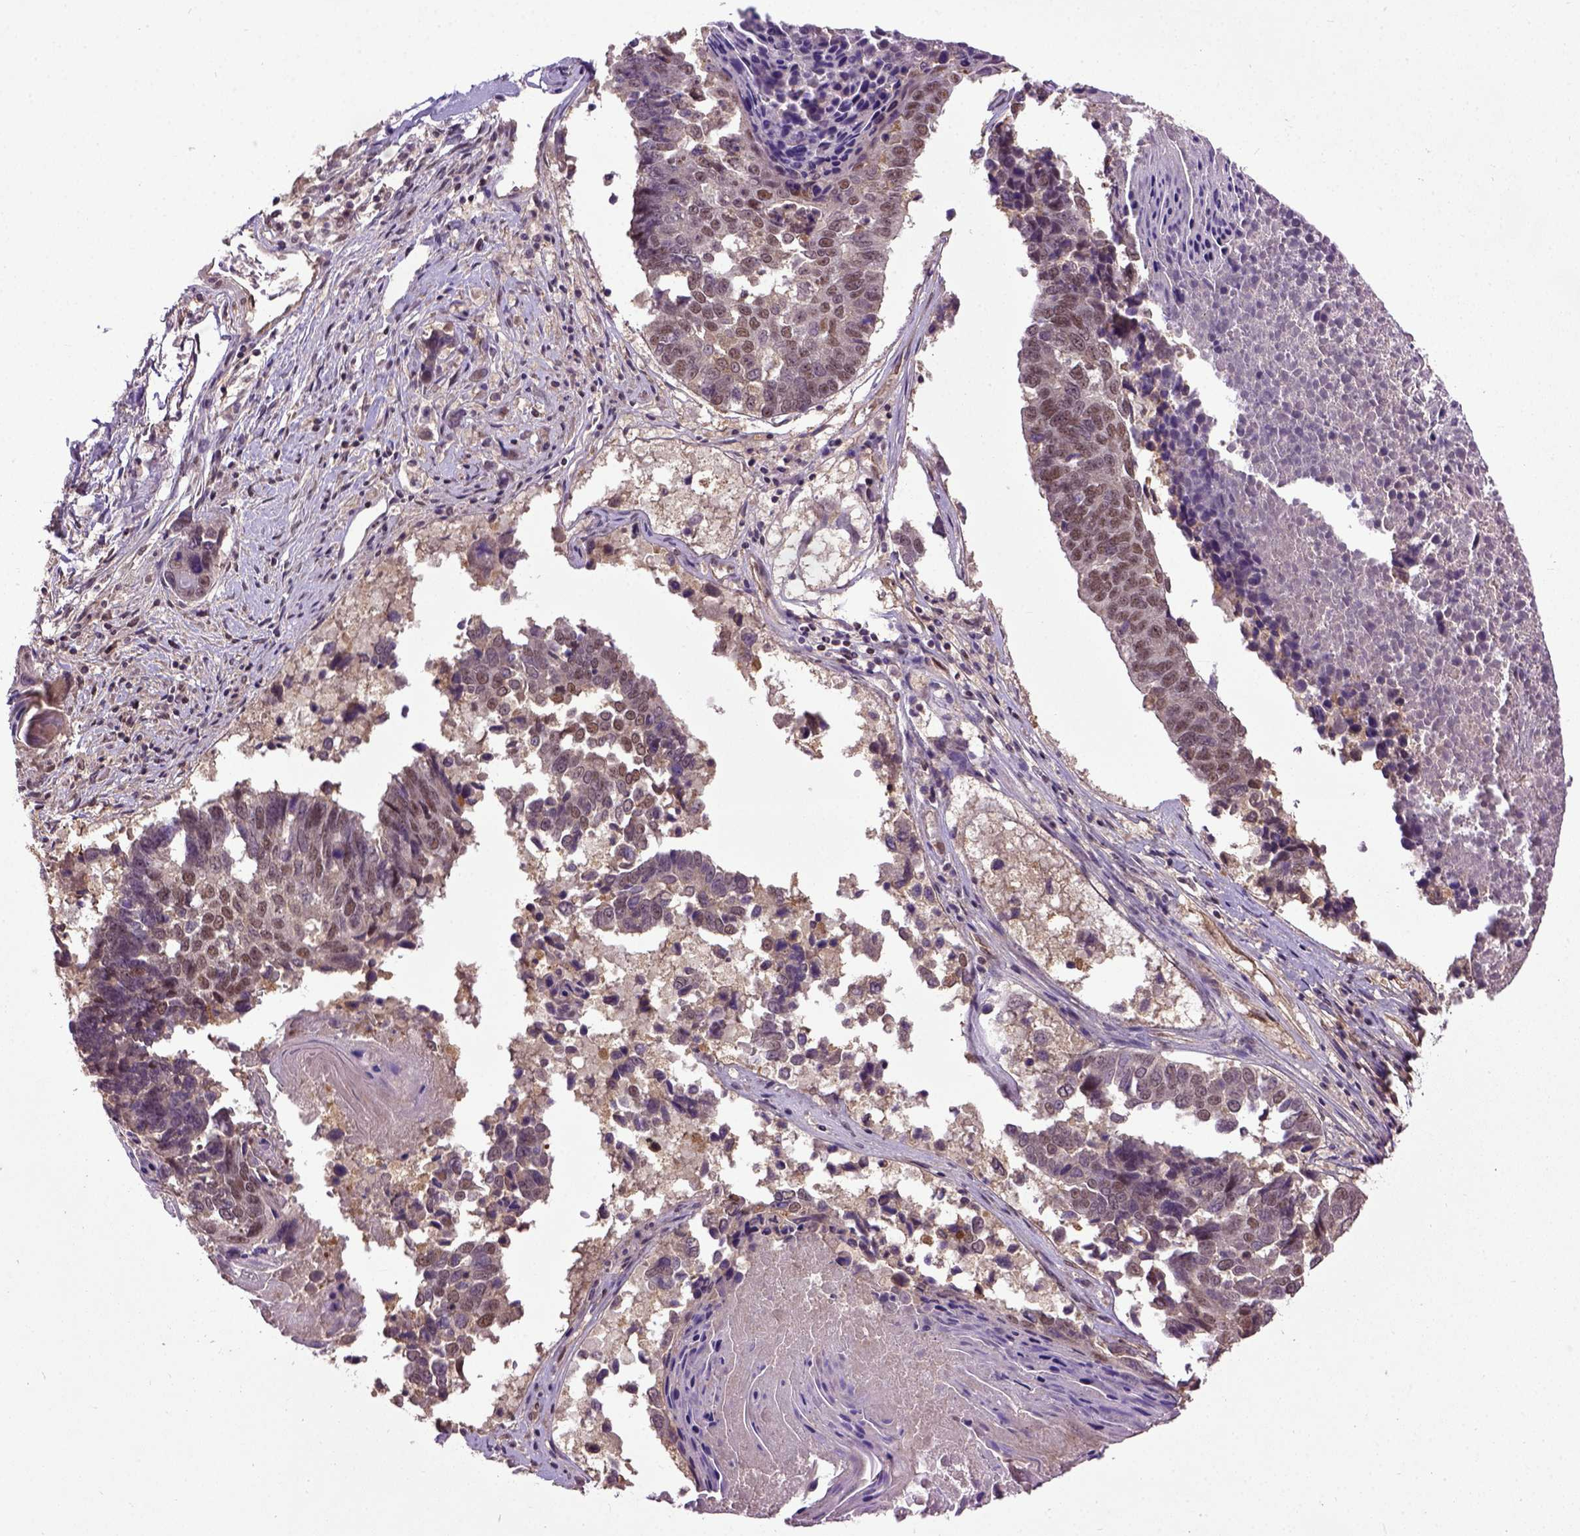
{"staining": {"intensity": "moderate", "quantity": ">75%", "location": "nuclear"}, "tissue": "lung cancer", "cell_type": "Tumor cells", "image_type": "cancer", "snomed": [{"axis": "morphology", "description": "Squamous cell carcinoma, NOS"}, {"axis": "topography", "description": "Lung"}], "caption": "A medium amount of moderate nuclear staining is identified in approximately >75% of tumor cells in lung cancer tissue.", "gene": "UBA3", "patient": {"sex": "male", "age": 73}}